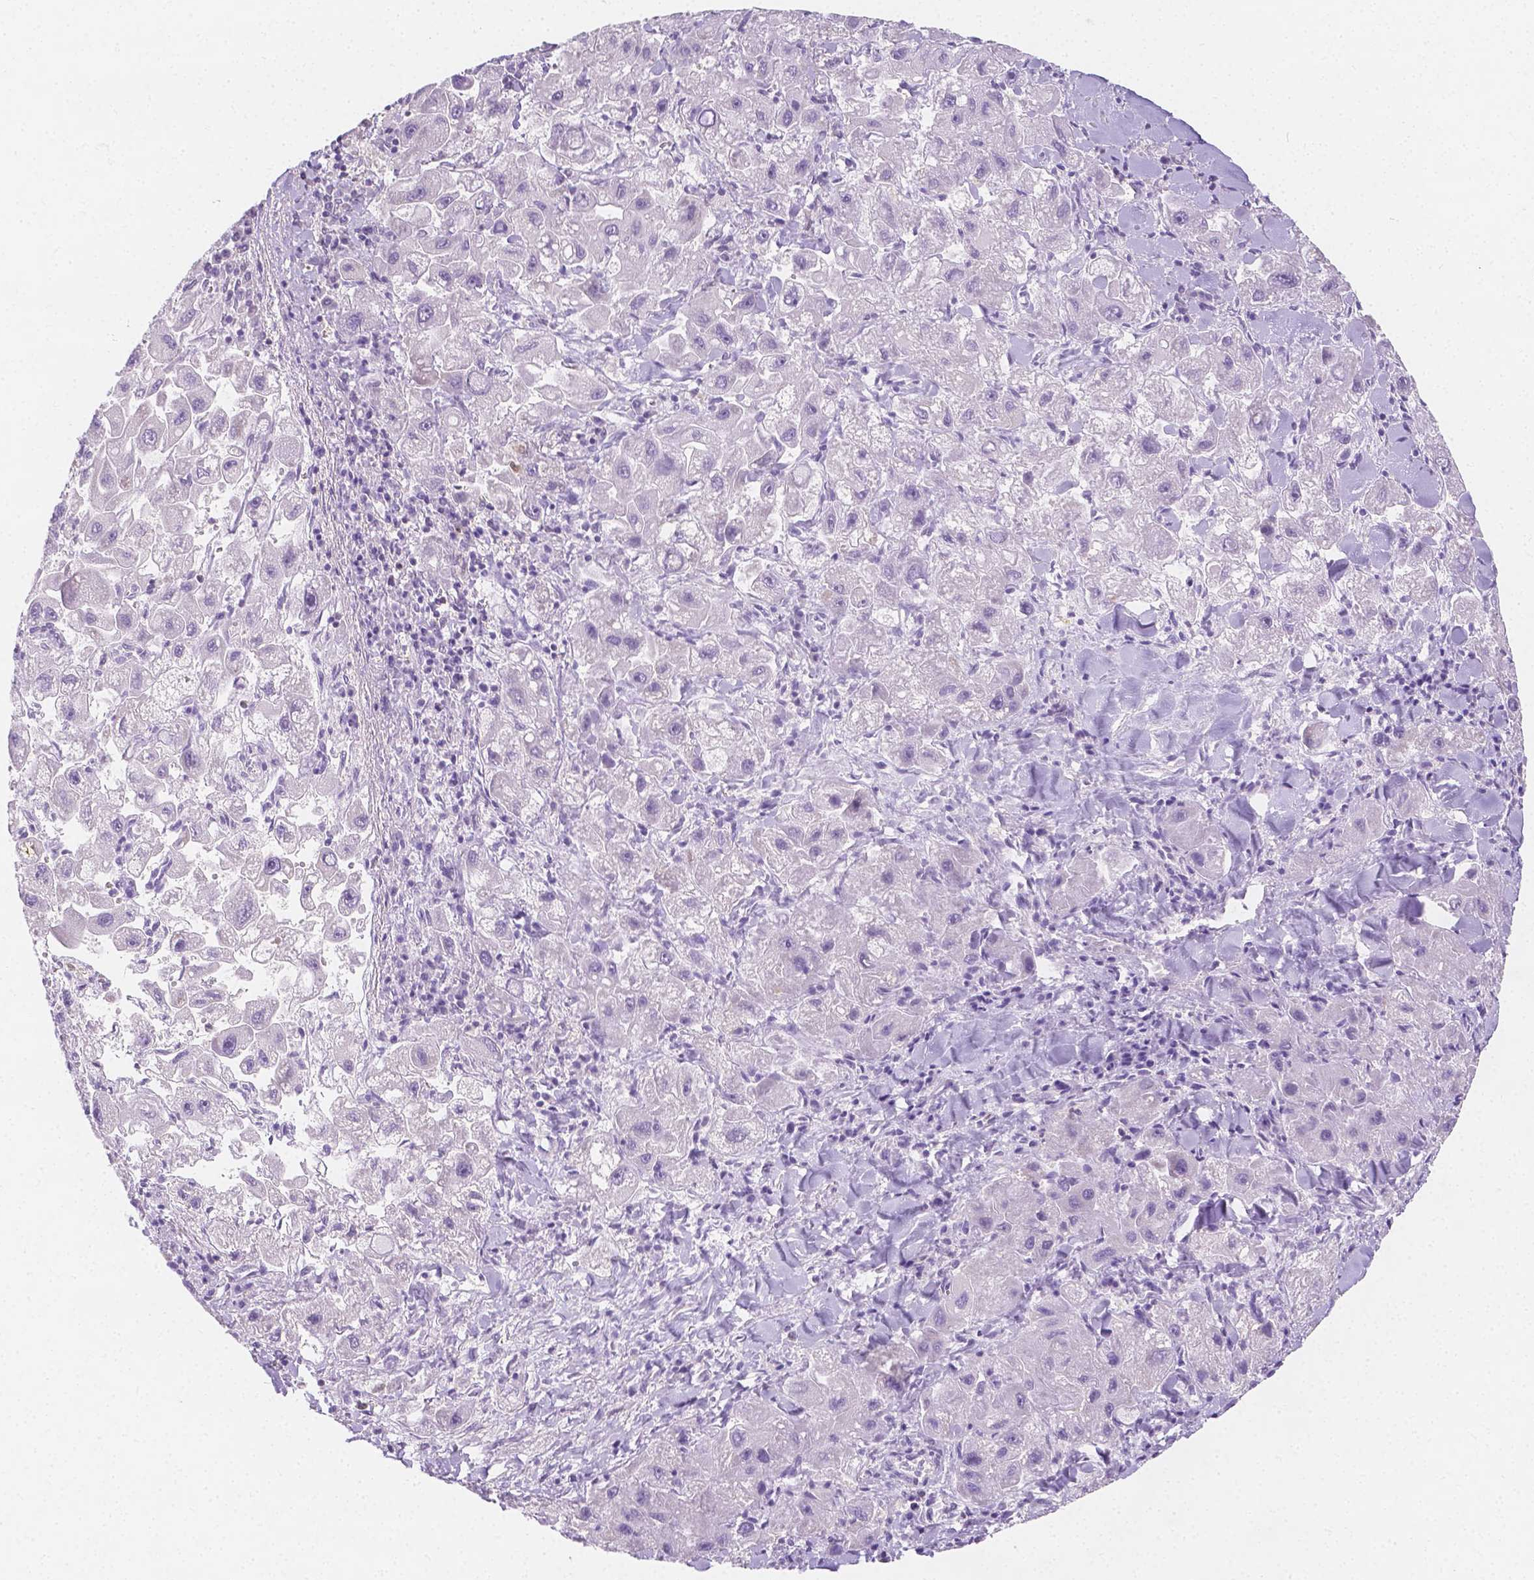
{"staining": {"intensity": "negative", "quantity": "none", "location": "none"}, "tissue": "liver cancer", "cell_type": "Tumor cells", "image_type": "cancer", "snomed": [{"axis": "morphology", "description": "Carcinoma, Hepatocellular, NOS"}, {"axis": "topography", "description": "Liver"}], "caption": "Protein analysis of hepatocellular carcinoma (liver) shows no significant staining in tumor cells.", "gene": "SGTB", "patient": {"sex": "male", "age": 24}}